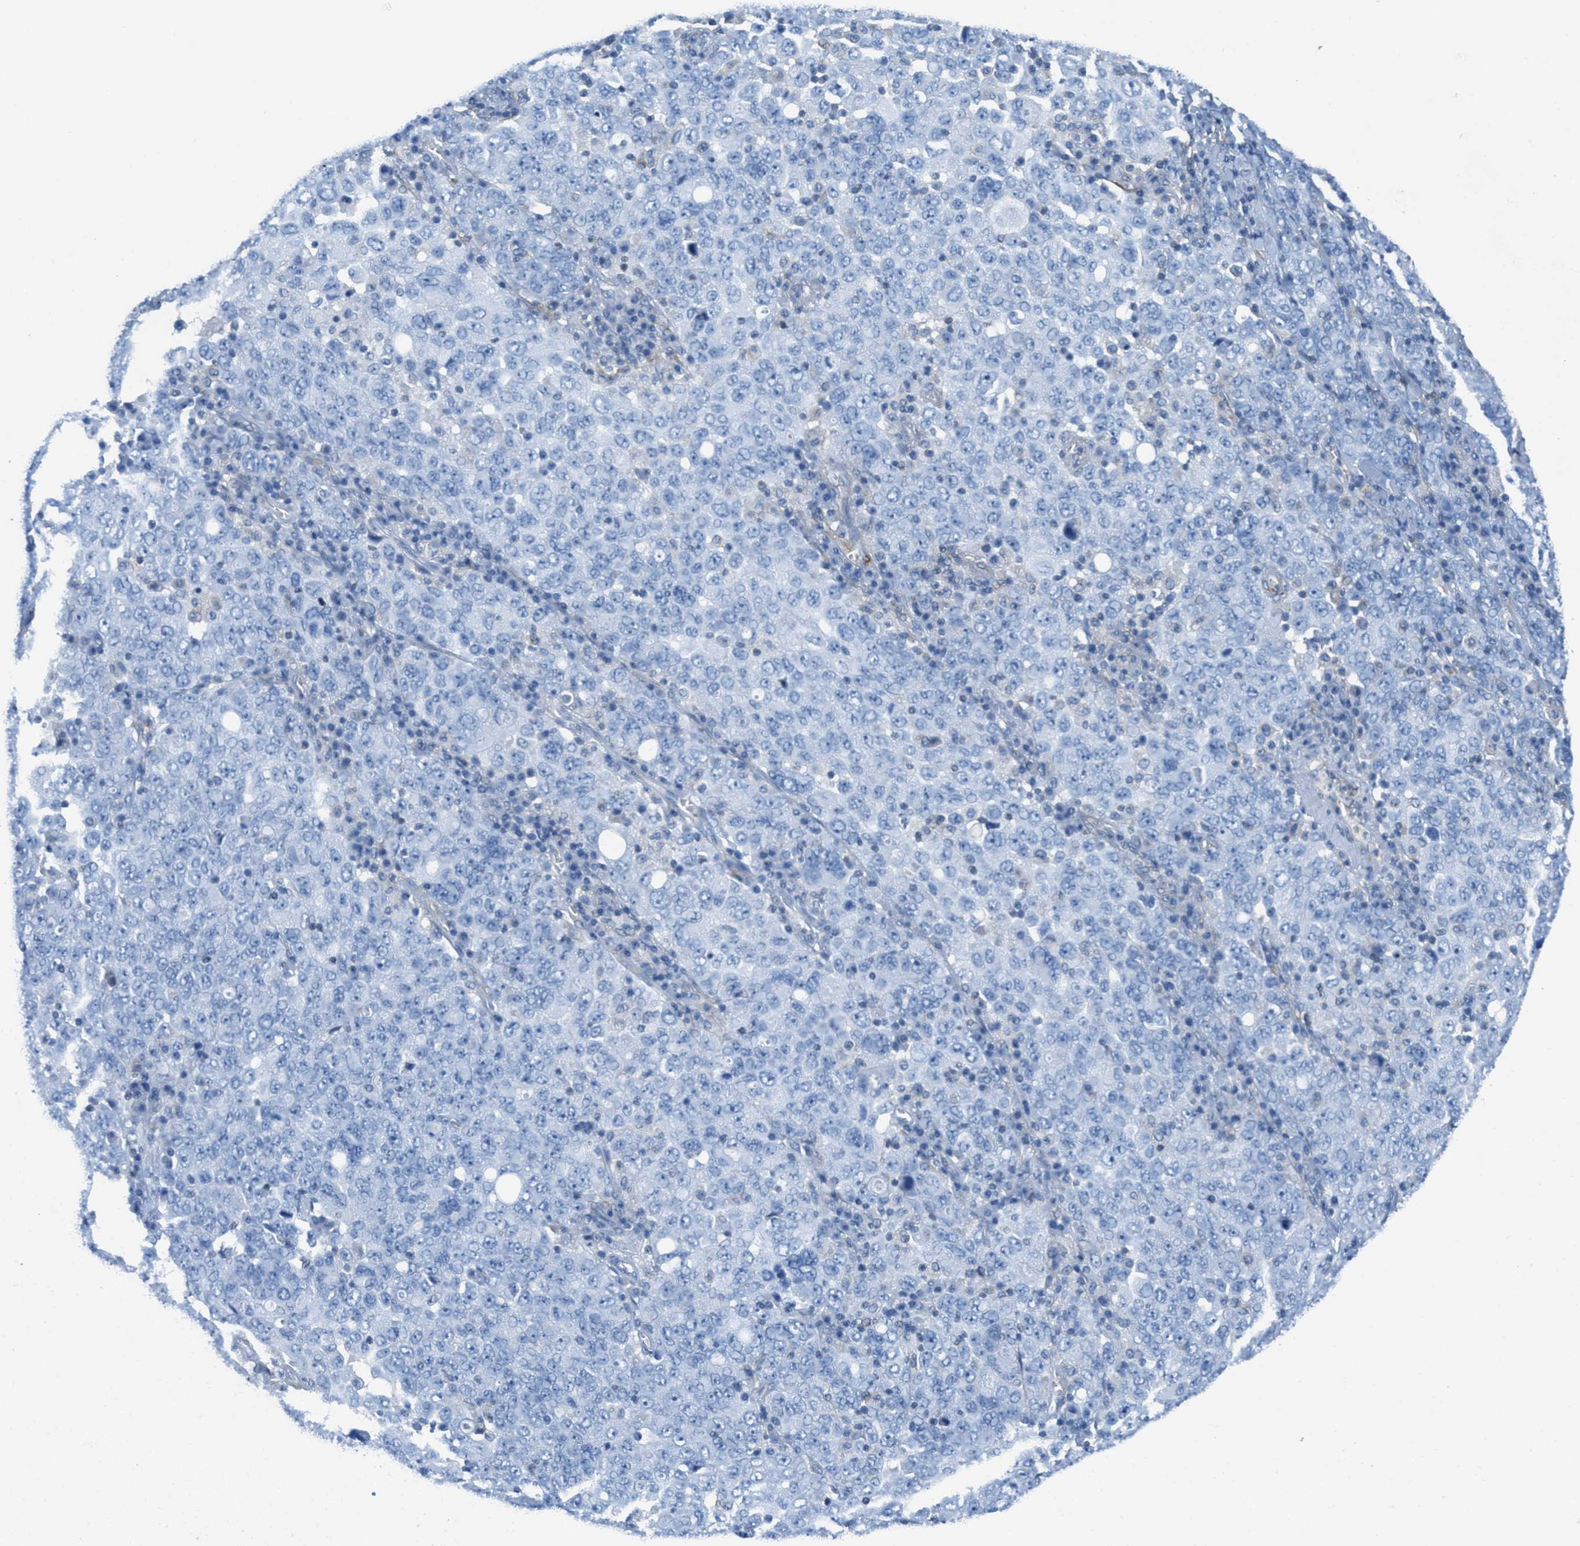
{"staining": {"intensity": "negative", "quantity": "none", "location": "none"}, "tissue": "ovarian cancer", "cell_type": "Tumor cells", "image_type": "cancer", "snomed": [{"axis": "morphology", "description": "Carcinoma, endometroid"}, {"axis": "topography", "description": "Ovary"}], "caption": "Immunohistochemistry (IHC) of ovarian cancer shows no staining in tumor cells.", "gene": "MAPRE2", "patient": {"sex": "female", "age": 62}}